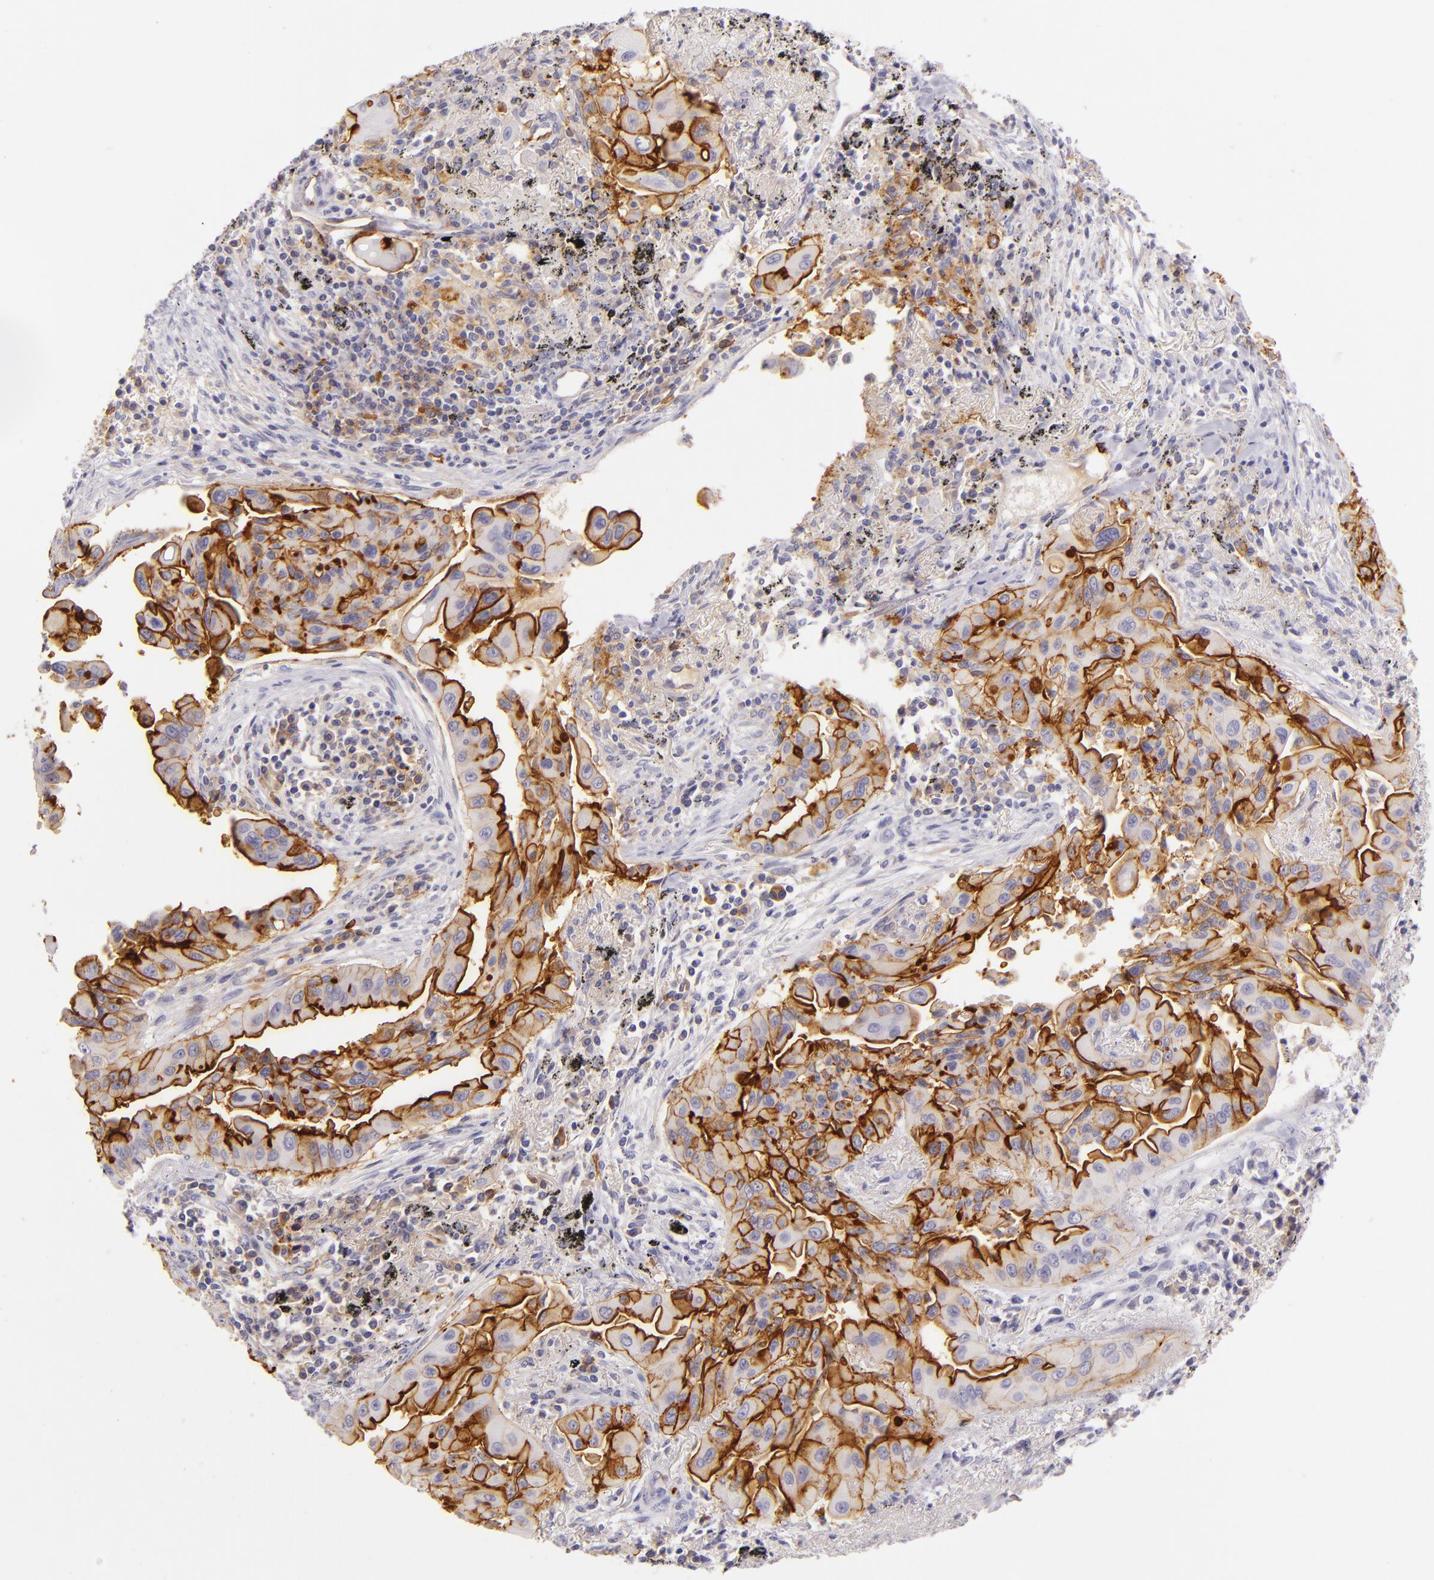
{"staining": {"intensity": "strong", "quantity": "25%-75%", "location": "cytoplasmic/membranous"}, "tissue": "lung cancer", "cell_type": "Tumor cells", "image_type": "cancer", "snomed": [{"axis": "morphology", "description": "Adenocarcinoma, NOS"}, {"axis": "topography", "description": "Lung"}], "caption": "Adenocarcinoma (lung) stained with a brown dye shows strong cytoplasmic/membranous positive expression in approximately 25%-75% of tumor cells.", "gene": "ICAM1", "patient": {"sex": "male", "age": 68}}